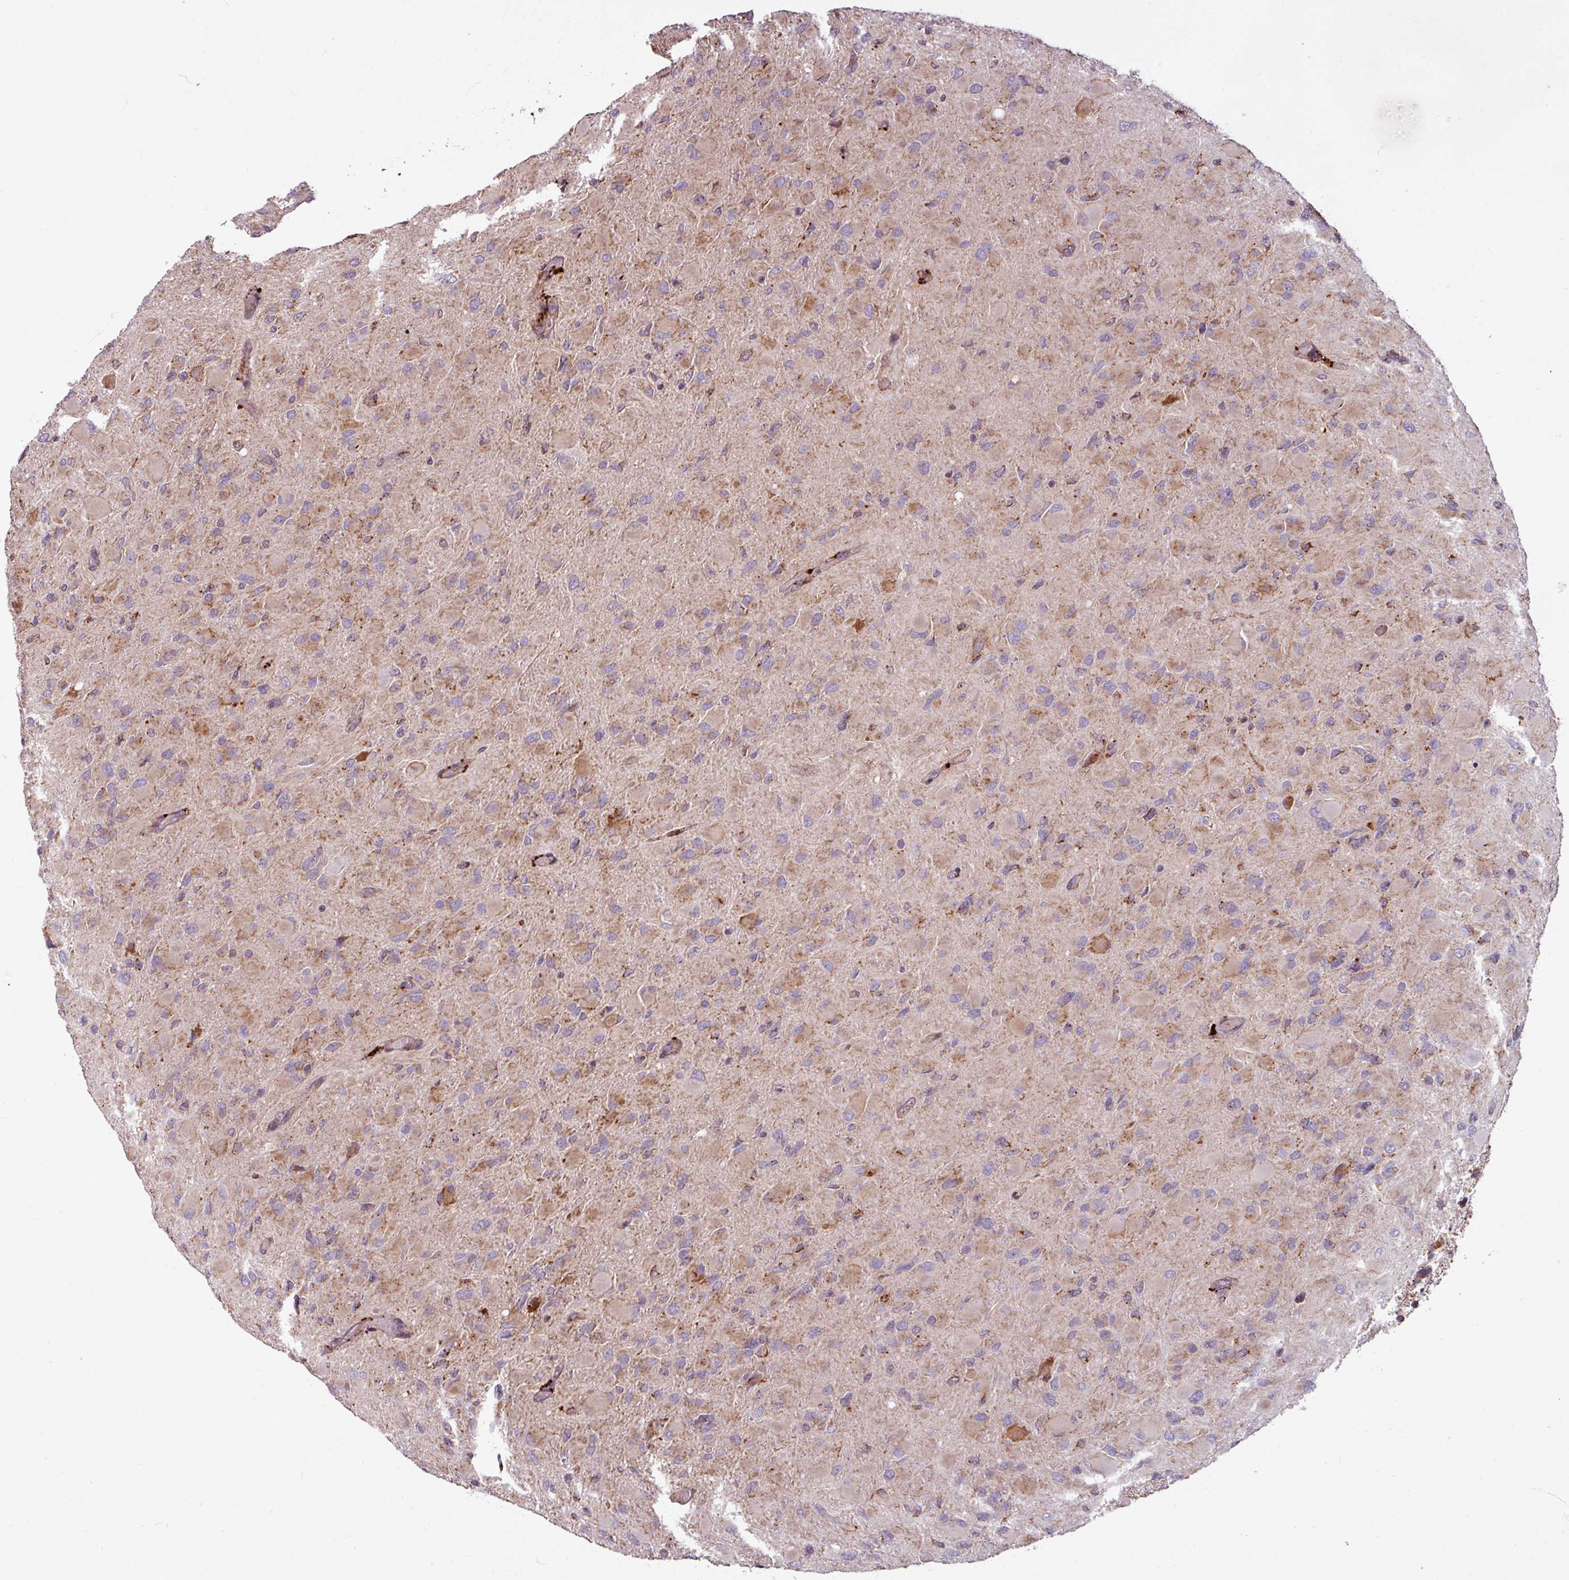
{"staining": {"intensity": "weak", "quantity": "25%-75%", "location": "cytoplasmic/membranous"}, "tissue": "glioma", "cell_type": "Tumor cells", "image_type": "cancer", "snomed": [{"axis": "morphology", "description": "Glioma, malignant, High grade"}, {"axis": "topography", "description": "Cerebral cortex"}], "caption": "Immunohistochemical staining of human malignant high-grade glioma demonstrates low levels of weak cytoplasmic/membranous protein positivity in about 25%-75% of tumor cells. (Stains: DAB in brown, nuclei in blue, Microscopy: brightfield microscopy at high magnification).", "gene": "MAGT1", "patient": {"sex": "female", "age": 36}}